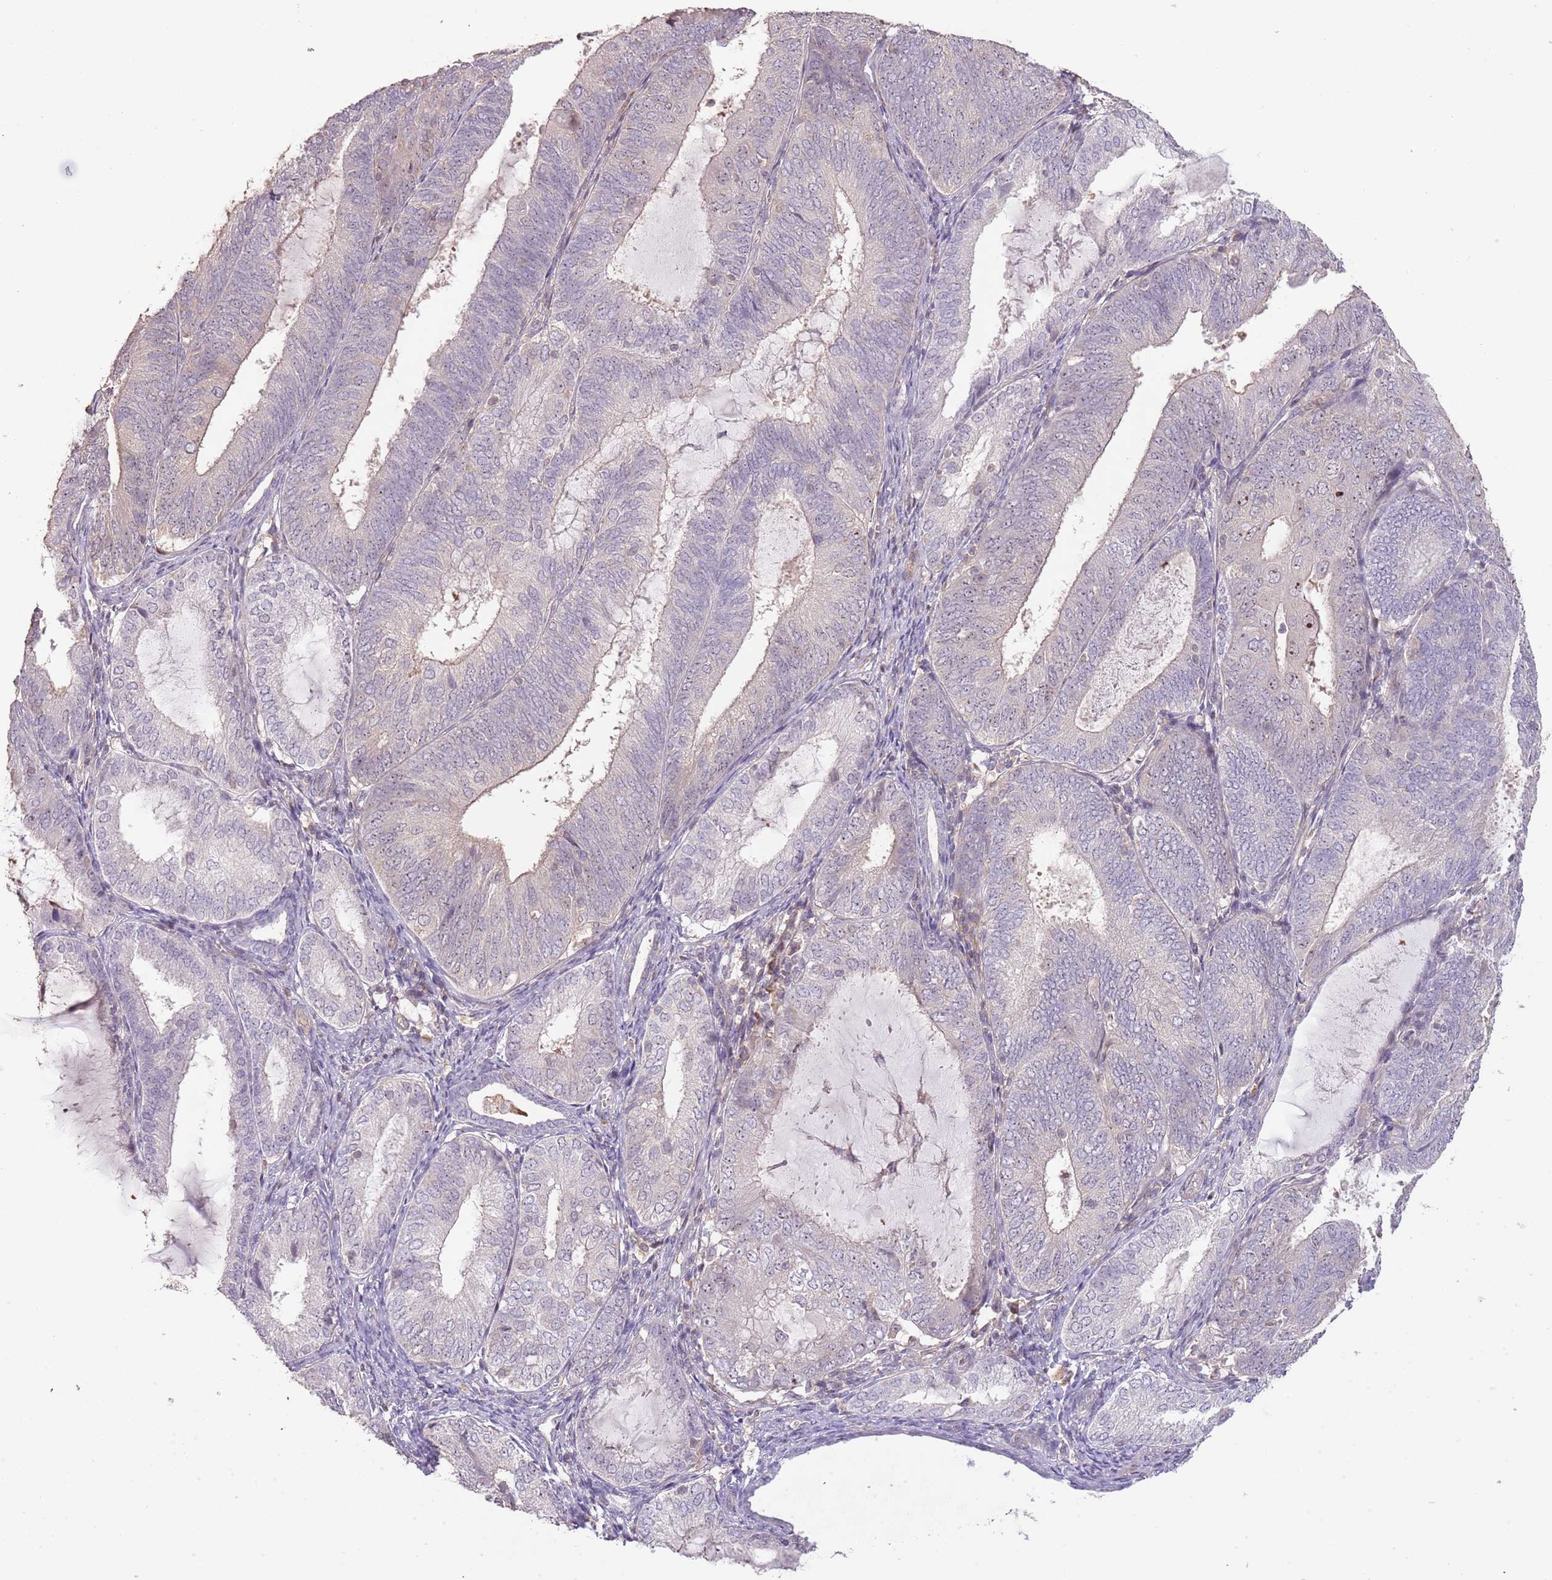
{"staining": {"intensity": "negative", "quantity": "none", "location": "none"}, "tissue": "endometrial cancer", "cell_type": "Tumor cells", "image_type": "cancer", "snomed": [{"axis": "morphology", "description": "Adenocarcinoma, NOS"}, {"axis": "topography", "description": "Endometrium"}], "caption": "This is a image of IHC staining of endometrial adenocarcinoma, which shows no staining in tumor cells.", "gene": "ADTRP", "patient": {"sex": "female", "age": 81}}